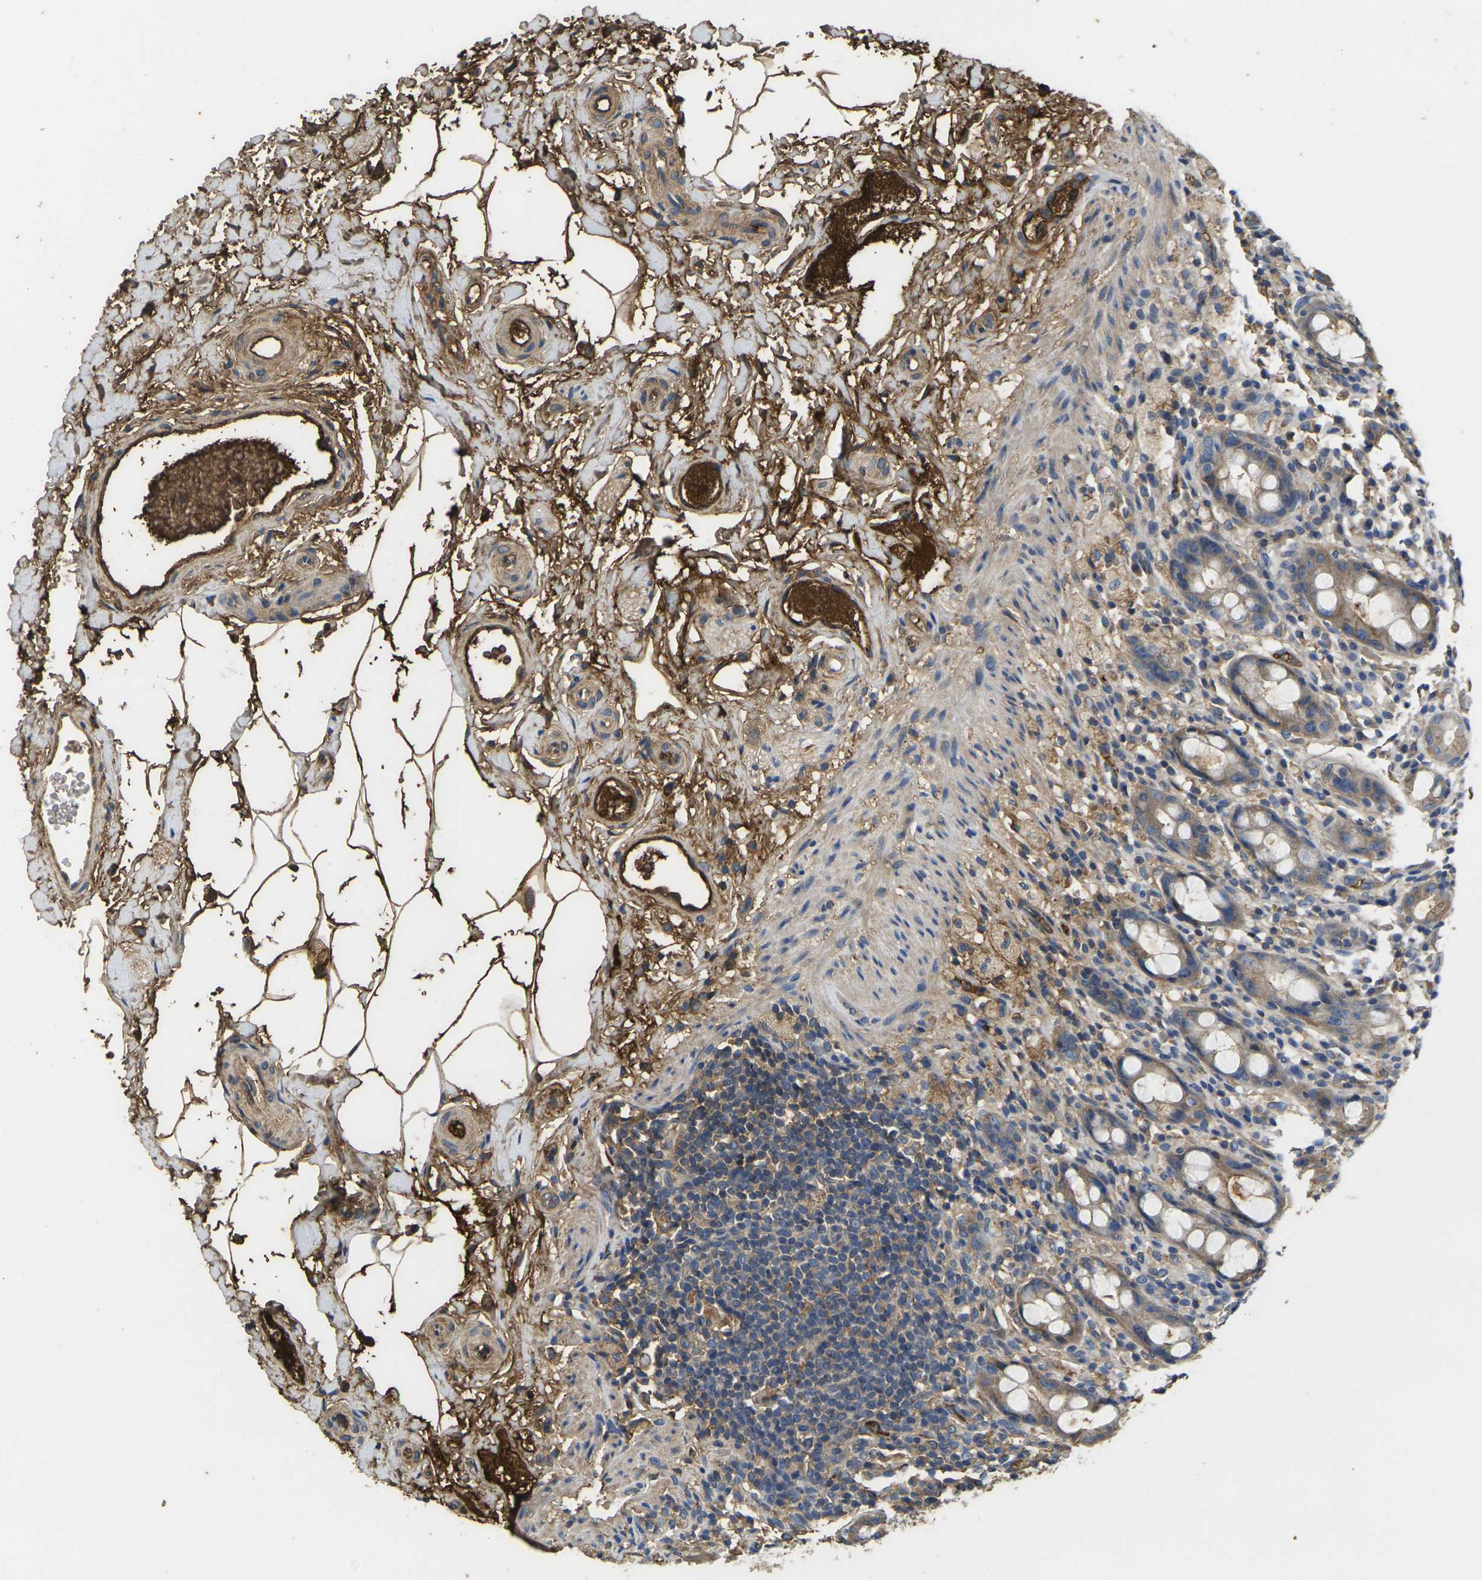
{"staining": {"intensity": "weak", "quantity": ">75%", "location": "cytoplasmic/membranous"}, "tissue": "rectum", "cell_type": "Glandular cells", "image_type": "normal", "snomed": [{"axis": "morphology", "description": "Normal tissue, NOS"}, {"axis": "topography", "description": "Rectum"}], "caption": "An image showing weak cytoplasmic/membranous expression in approximately >75% of glandular cells in benign rectum, as visualized by brown immunohistochemical staining.", "gene": "HSPG2", "patient": {"sex": "male", "age": 44}}